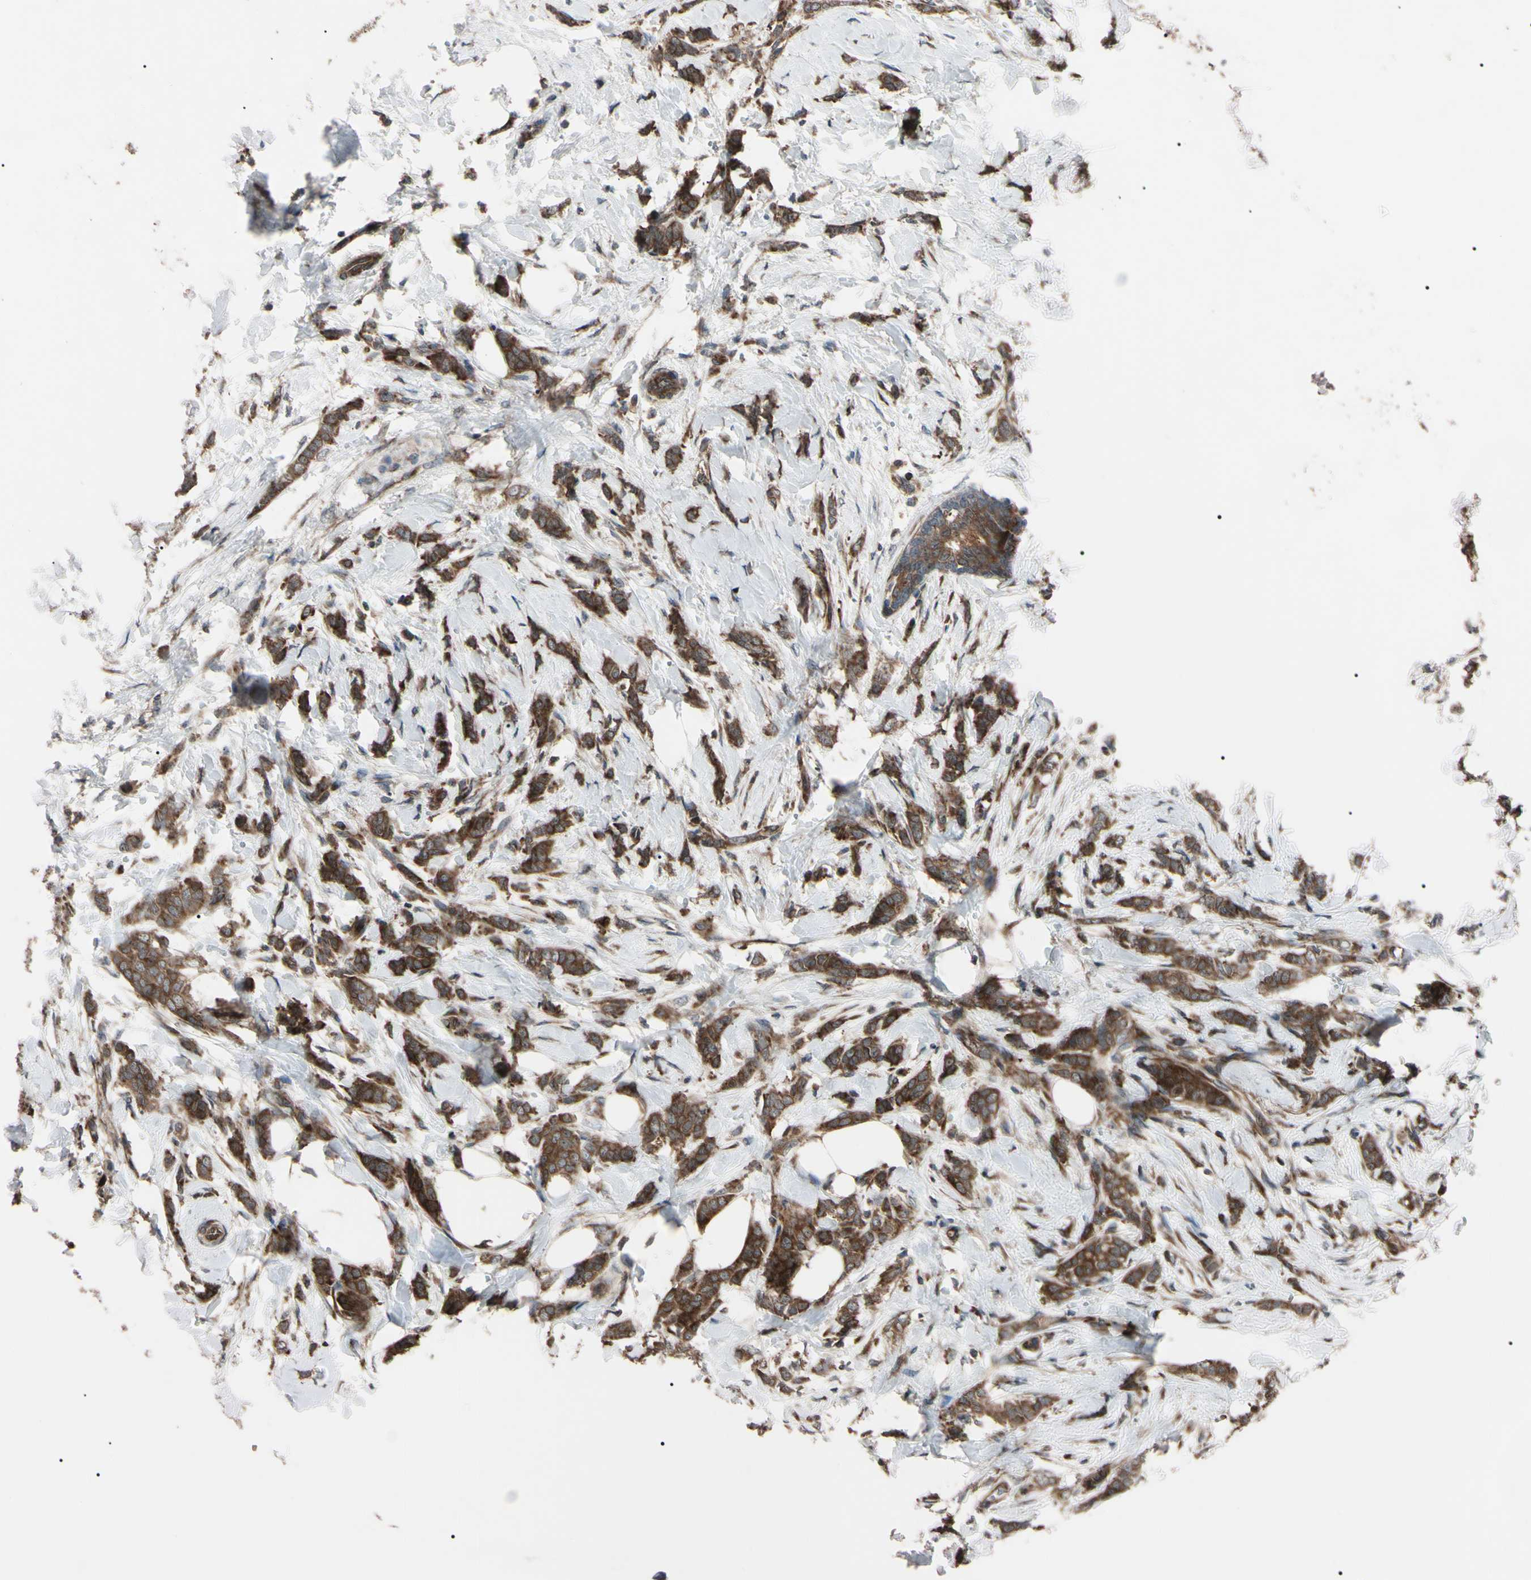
{"staining": {"intensity": "strong", "quantity": ">75%", "location": "cytoplasmic/membranous"}, "tissue": "breast cancer", "cell_type": "Tumor cells", "image_type": "cancer", "snomed": [{"axis": "morphology", "description": "Lobular carcinoma, in situ"}, {"axis": "morphology", "description": "Lobular carcinoma"}, {"axis": "topography", "description": "Breast"}], "caption": "The image reveals immunohistochemical staining of breast lobular carcinoma in situ. There is strong cytoplasmic/membranous staining is appreciated in approximately >75% of tumor cells. The staining is performed using DAB brown chromogen to label protein expression. The nuclei are counter-stained blue using hematoxylin.", "gene": "GUCY1B1", "patient": {"sex": "female", "age": 41}}